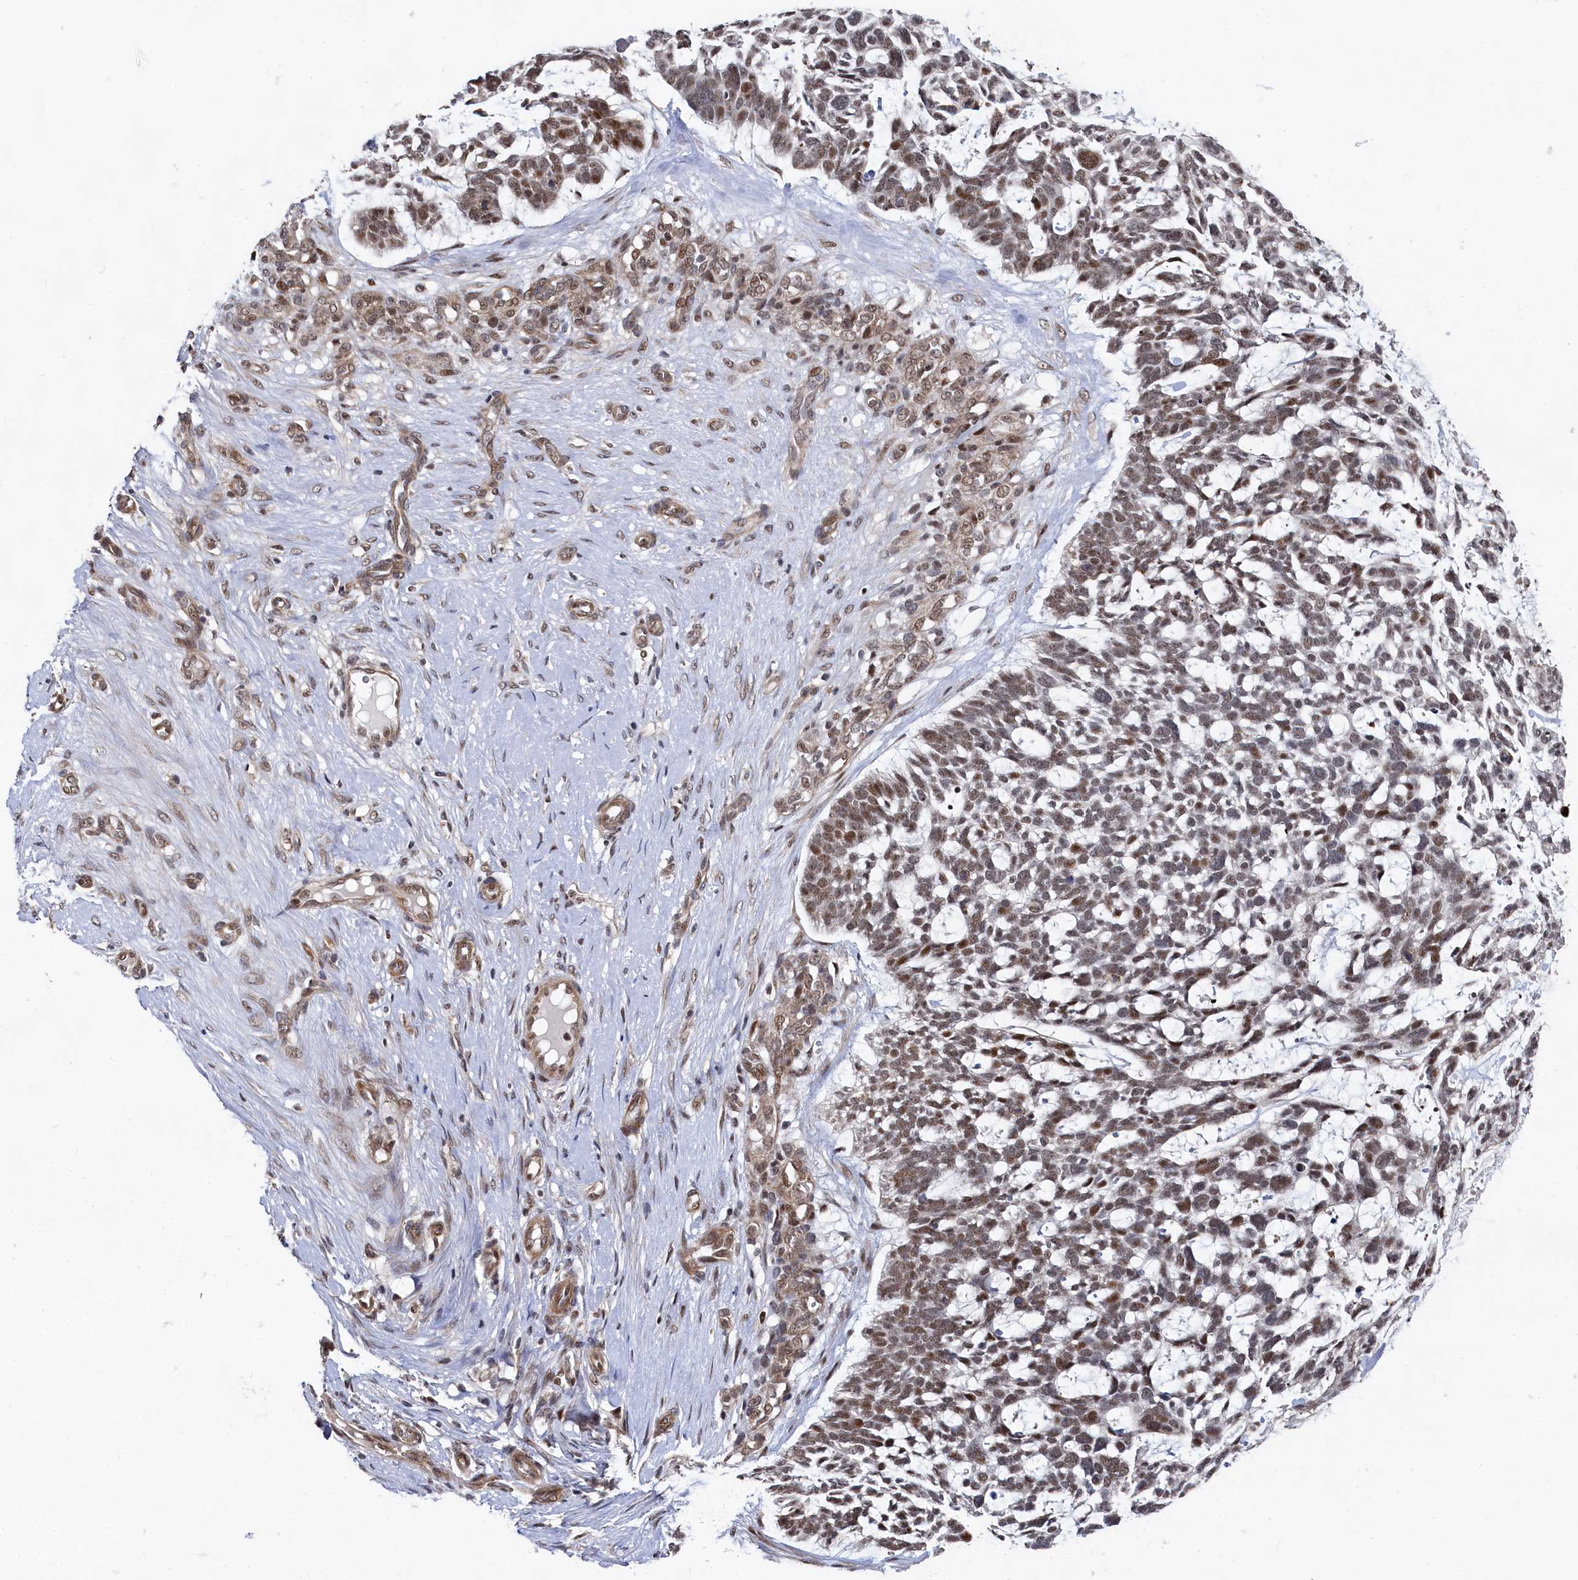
{"staining": {"intensity": "moderate", "quantity": "25%-75%", "location": "nuclear"}, "tissue": "skin cancer", "cell_type": "Tumor cells", "image_type": "cancer", "snomed": [{"axis": "morphology", "description": "Basal cell carcinoma"}, {"axis": "topography", "description": "Skin"}], "caption": "Skin basal cell carcinoma was stained to show a protein in brown. There is medium levels of moderate nuclear expression in approximately 25%-75% of tumor cells.", "gene": "BUB3", "patient": {"sex": "male", "age": 88}}